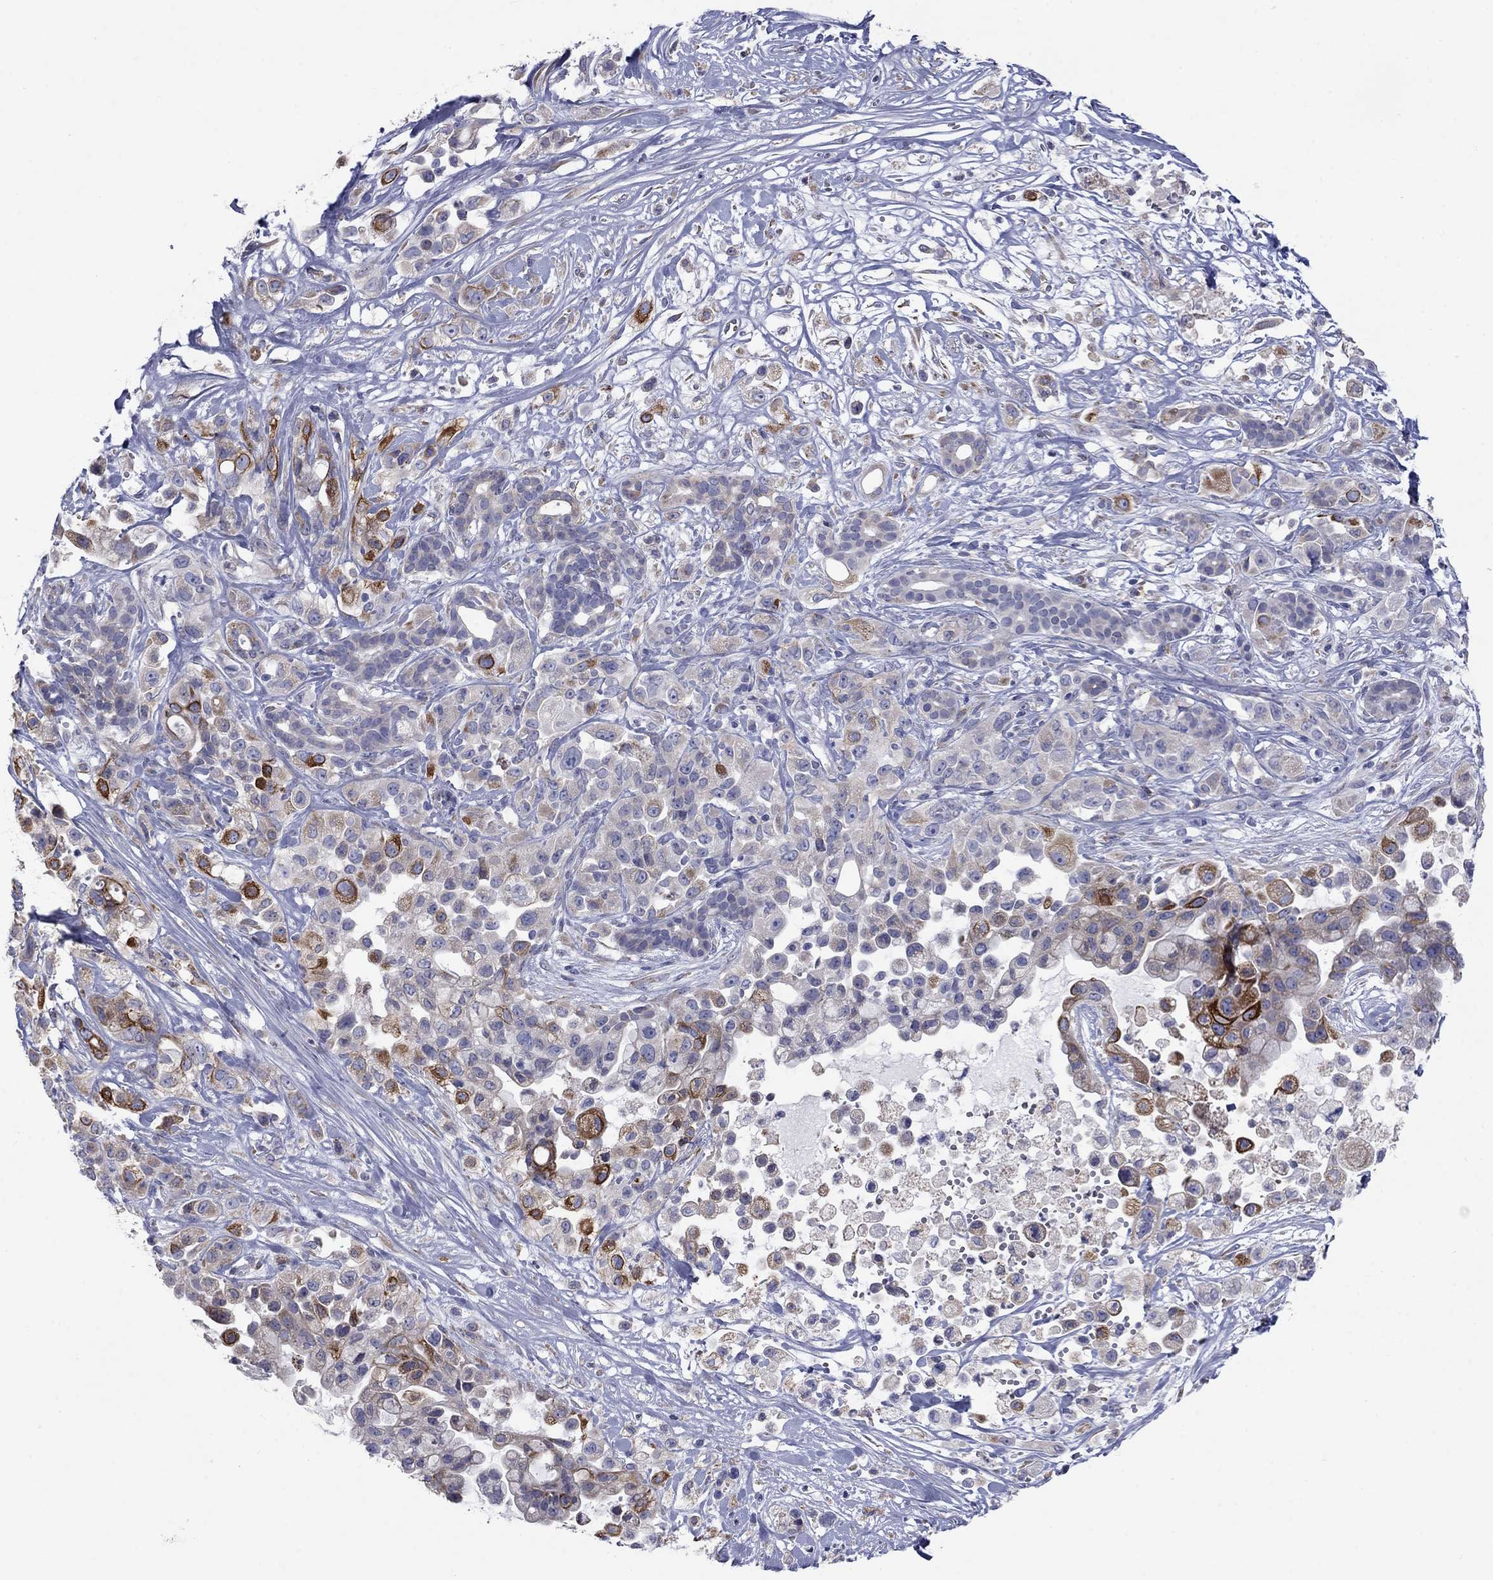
{"staining": {"intensity": "strong", "quantity": "<25%", "location": "cytoplasmic/membranous,nuclear"}, "tissue": "pancreatic cancer", "cell_type": "Tumor cells", "image_type": "cancer", "snomed": [{"axis": "morphology", "description": "Adenocarcinoma, NOS"}, {"axis": "topography", "description": "Pancreas"}], "caption": "DAB immunohistochemical staining of human pancreatic cancer (adenocarcinoma) displays strong cytoplasmic/membranous and nuclear protein expression in approximately <25% of tumor cells.", "gene": "TMPRSS11A", "patient": {"sex": "male", "age": 44}}